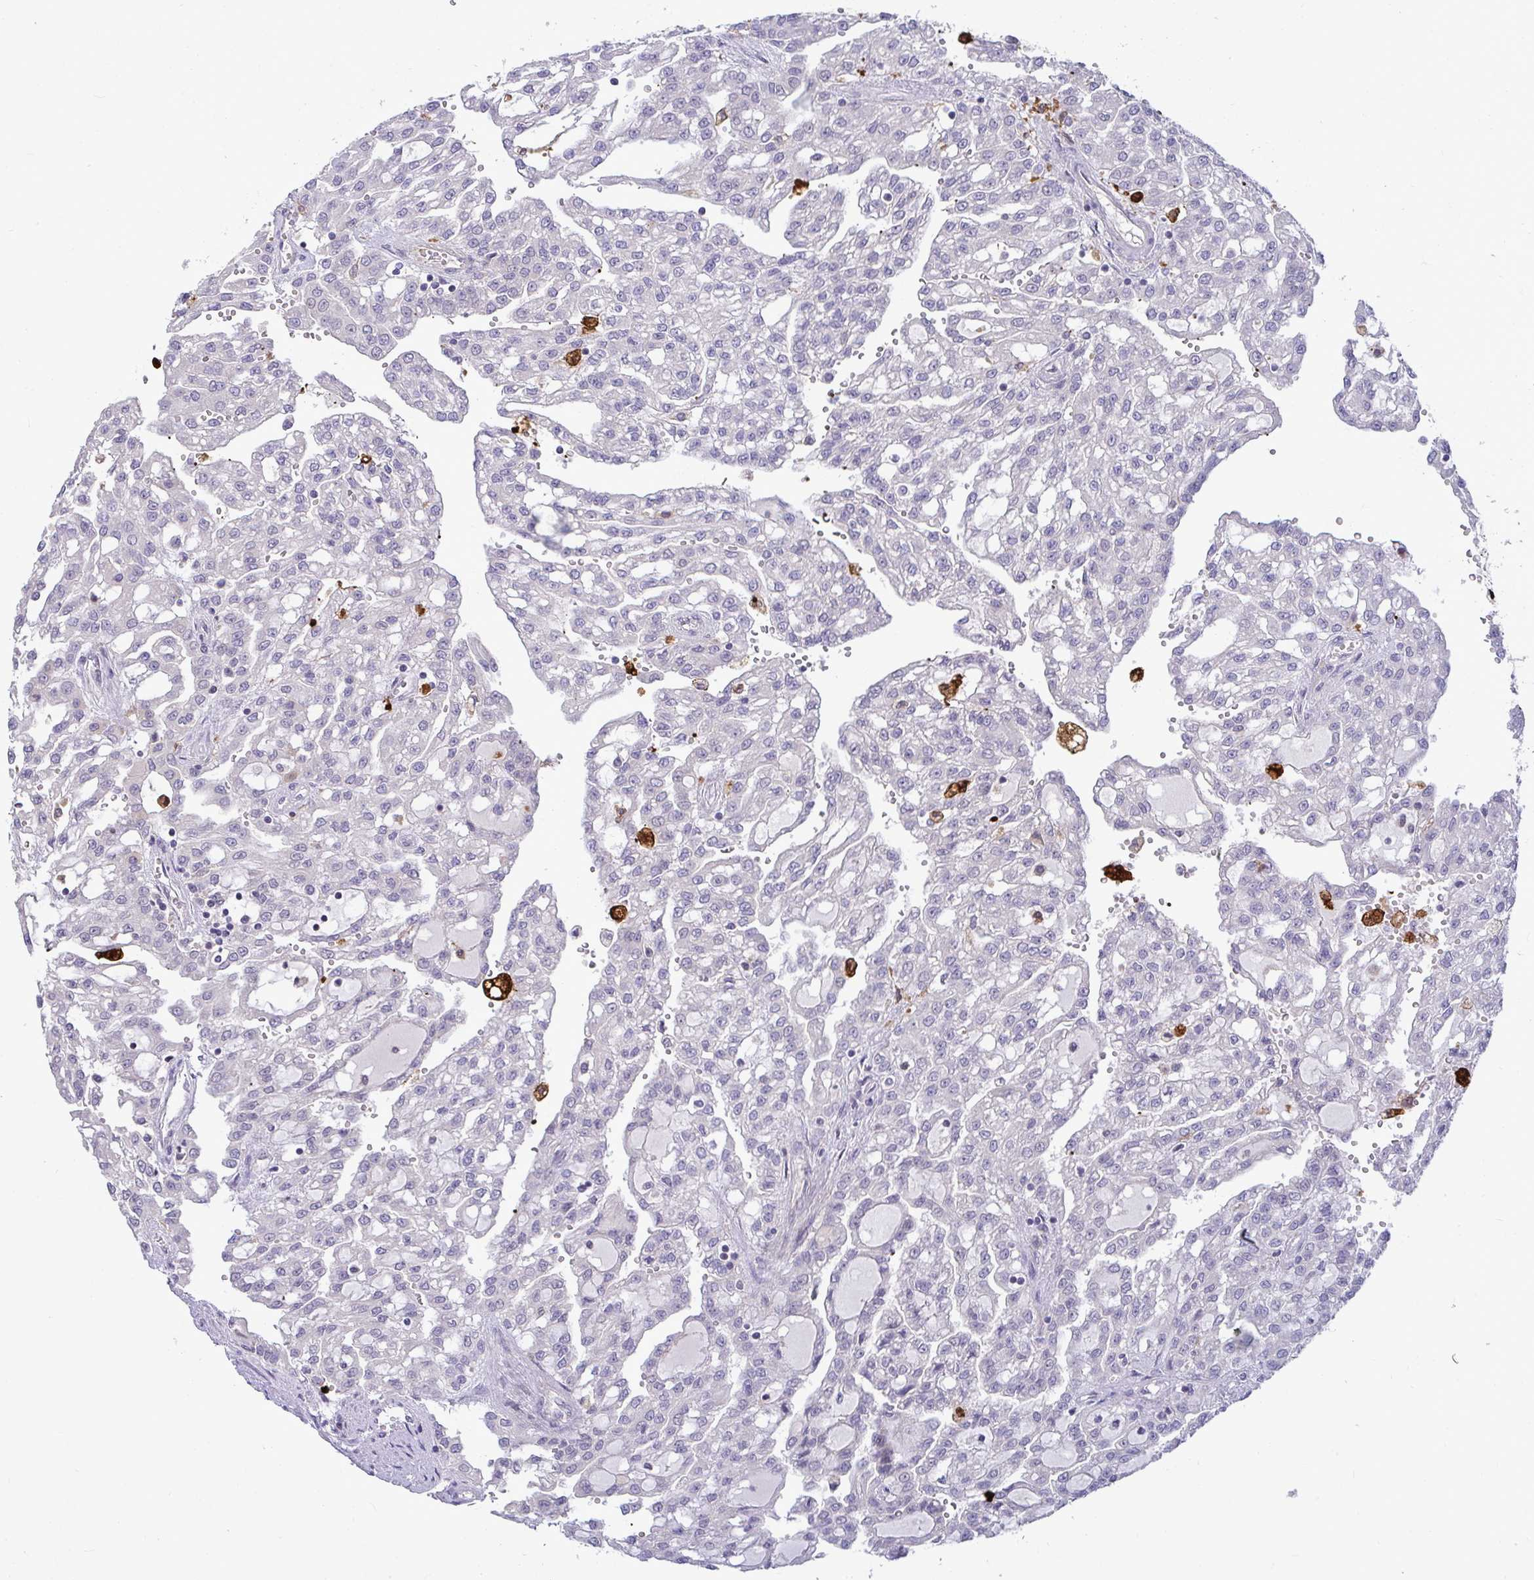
{"staining": {"intensity": "negative", "quantity": "none", "location": "none"}, "tissue": "renal cancer", "cell_type": "Tumor cells", "image_type": "cancer", "snomed": [{"axis": "morphology", "description": "Adenocarcinoma, NOS"}, {"axis": "topography", "description": "Kidney"}], "caption": "Renal cancer (adenocarcinoma) was stained to show a protein in brown. There is no significant expression in tumor cells.", "gene": "SRRM4", "patient": {"sex": "male", "age": 63}}